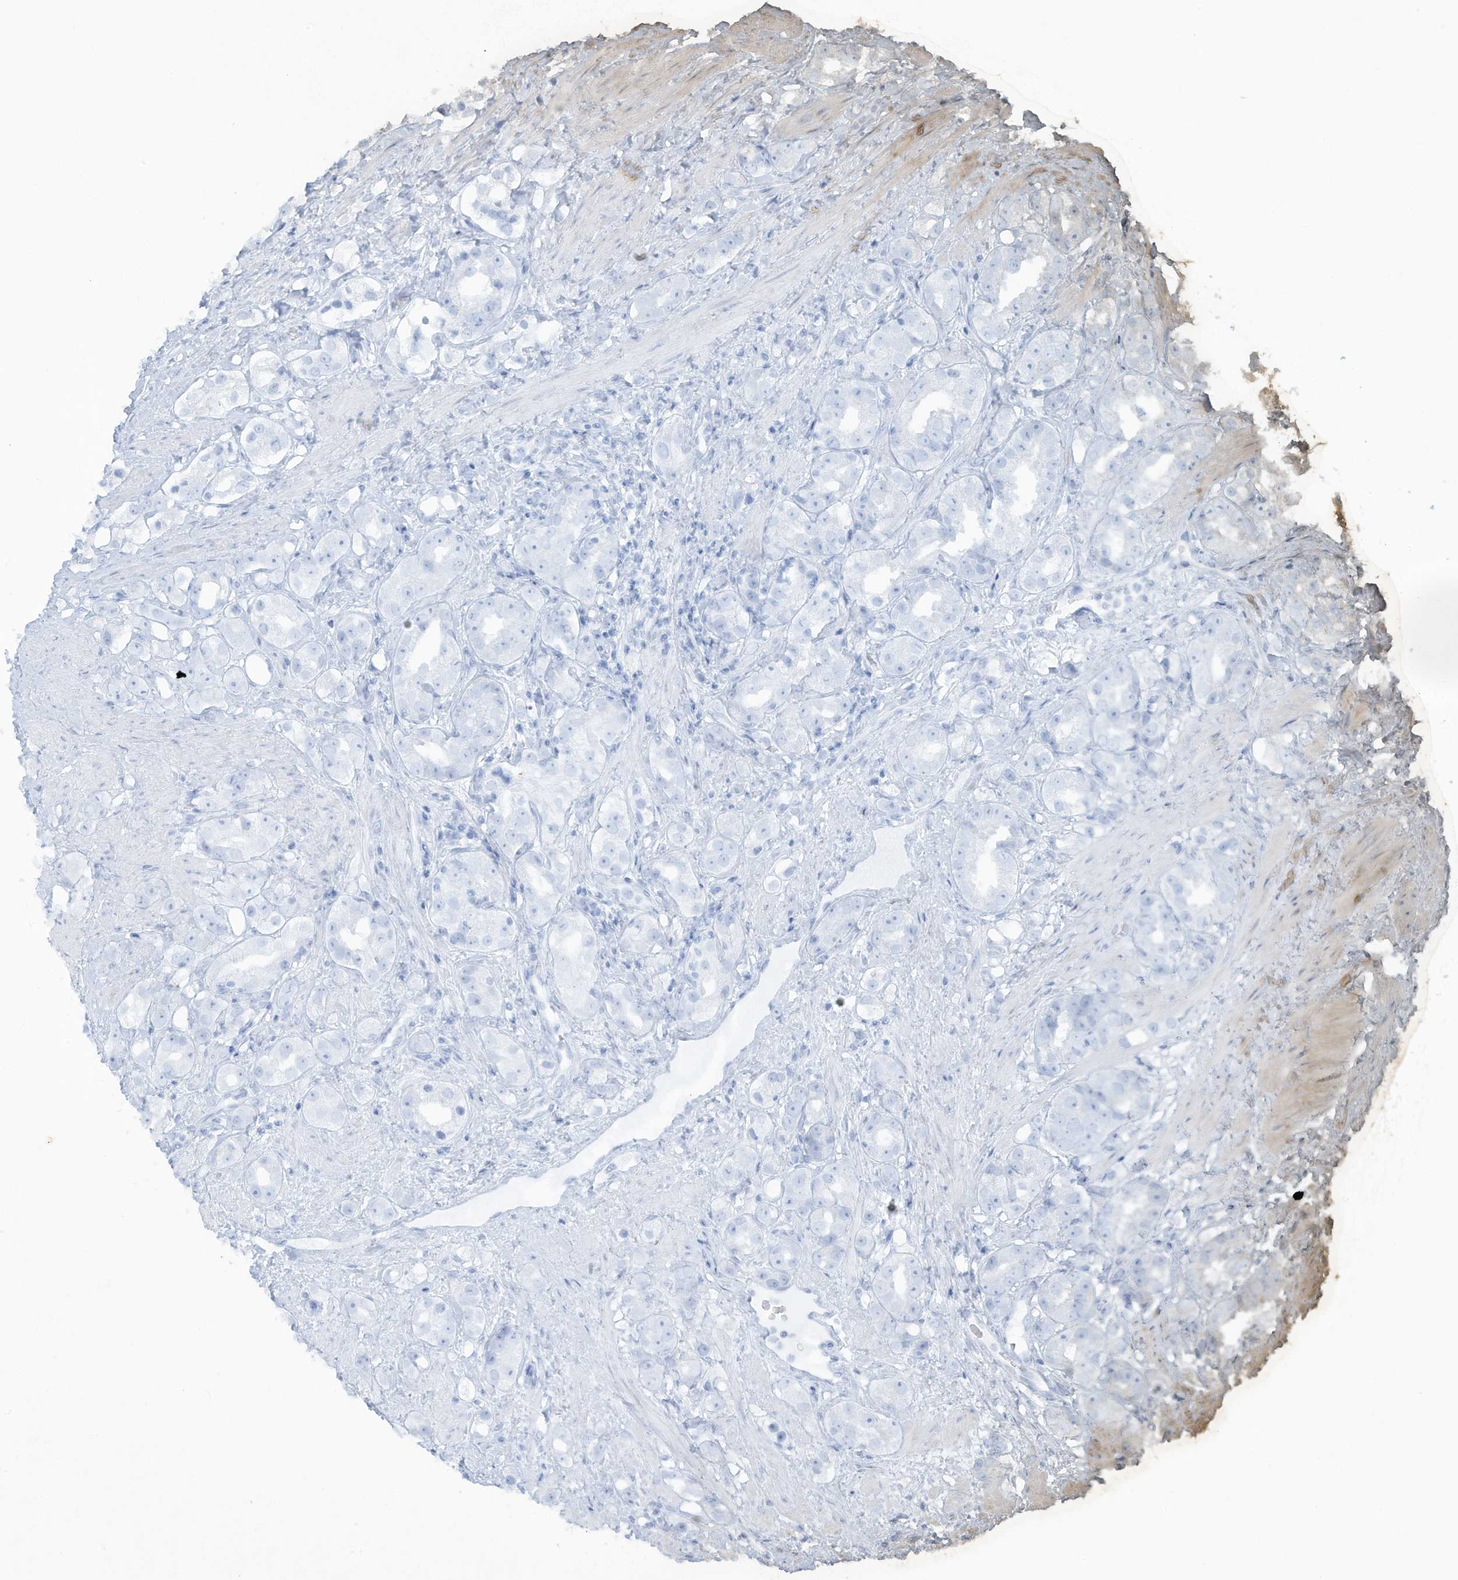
{"staining": {"intensity": "weak", "quantity": "25%-75%", "location": "cytoplasmic/membranous"}, "tissue": "prostate cancer", "cell_type": "Tumor cells", "image_type": "cancer", "snomed": [{"axis": "morphology", "description": "Adenocarcinoma, NOS"}, {"axis": "topography", "description": "Prostate"}], "caption": "Prostate adenocarcinoma stained with a brown dye reveals weak cytoplasmic/membranous positive staining in about 25%-75% of tumor cells.", "gene": "TUBE1", "patient": {"sex": "male", "age": 79}}